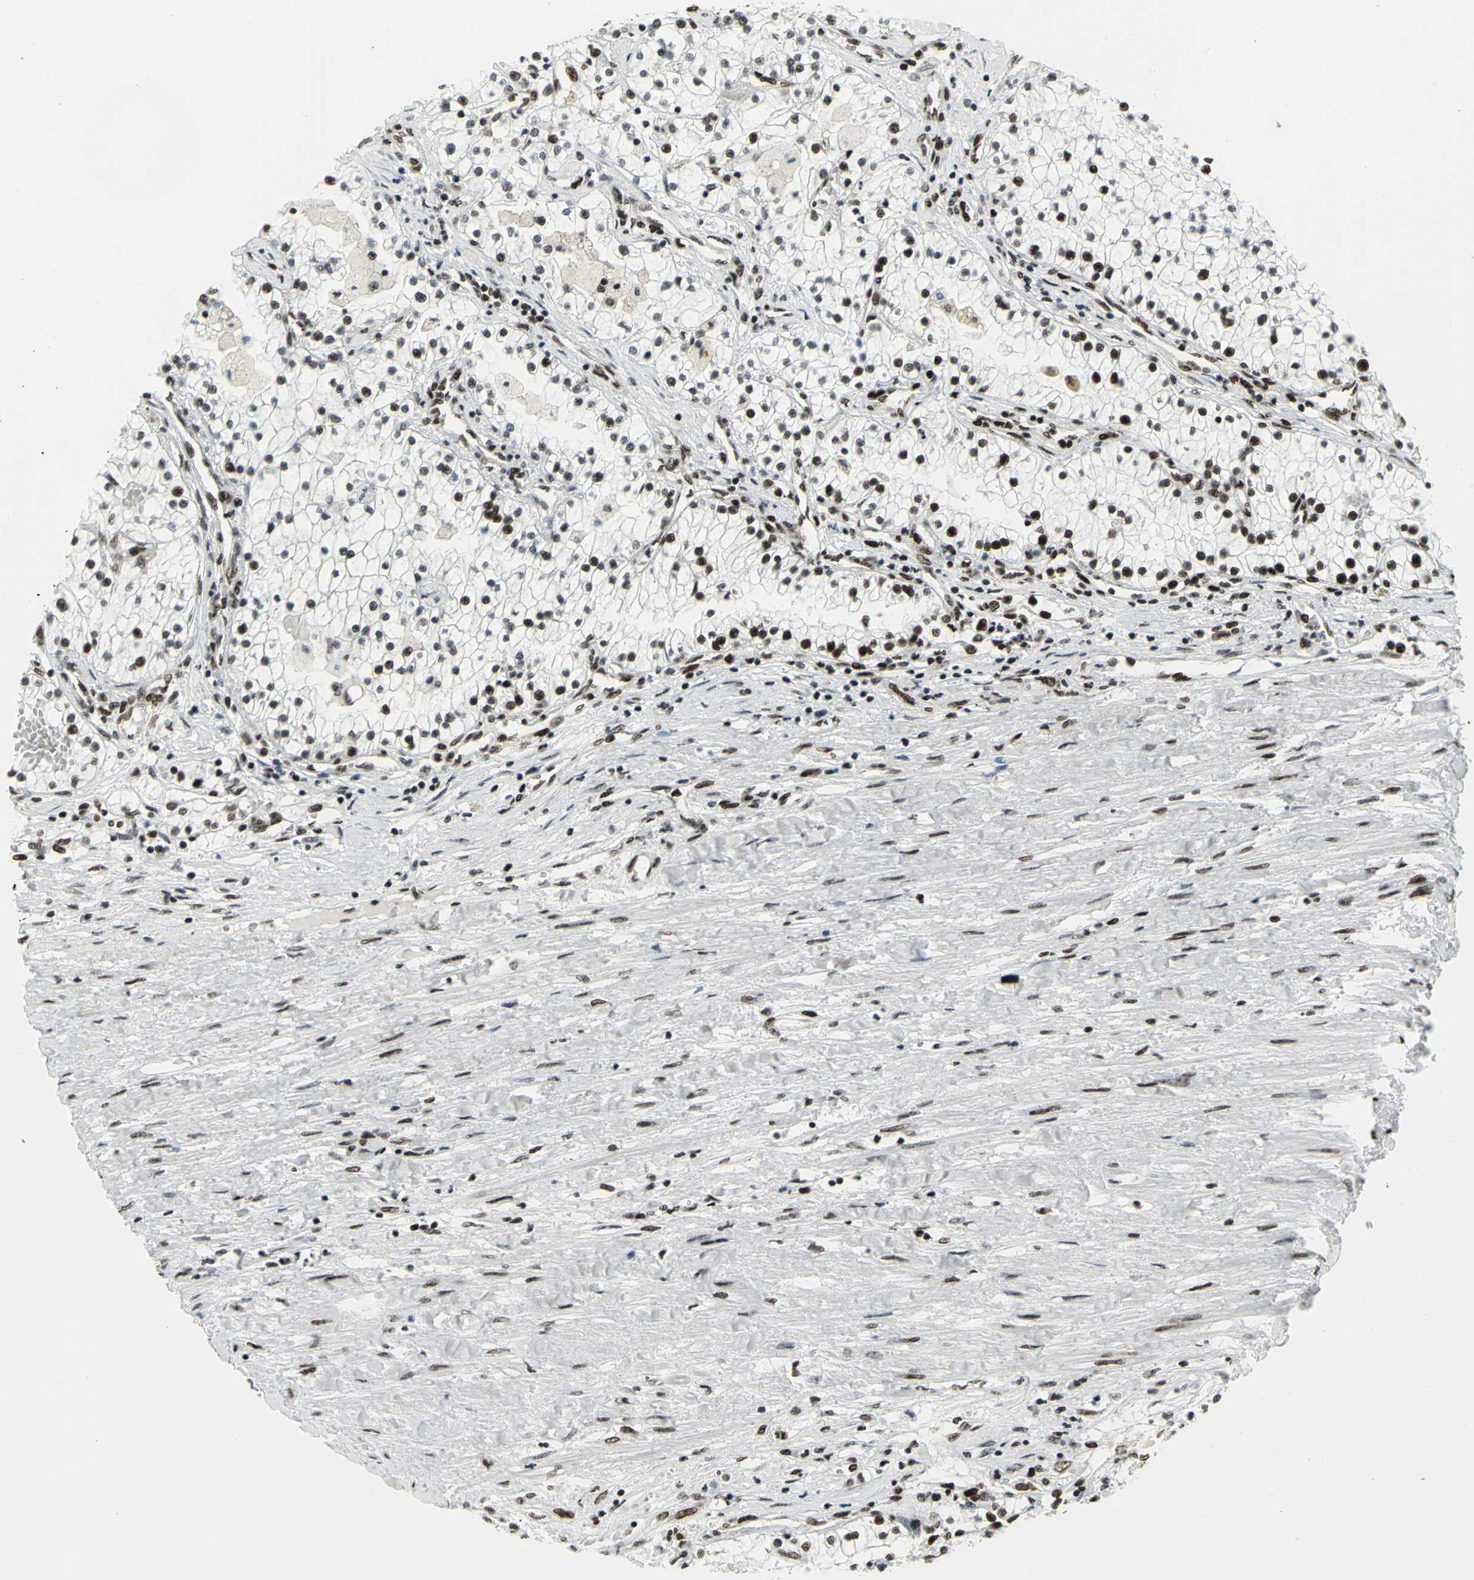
{"staining": {"intensity": "moderate", "quantity": ">75%", "location": "nuclear"}, "tissue": "renal cancer", "cell_type": "Tumor cells", "image_type": "cancer", "snomed": [{"axis": "morphology", "description": "Adenocarcinoma, NOS"}, {"axis": "topography", "description": "Kidney"}], "caption": "This photomicrograph shows immunohistochemistry (IHC) staining of human renal cancer (adenocarcinoma), with medium moderate nuclear expression in approximately >75% of tumor cells.", "gene": "SMARCA4", "patient": {"sex": "male", "age": 68}}